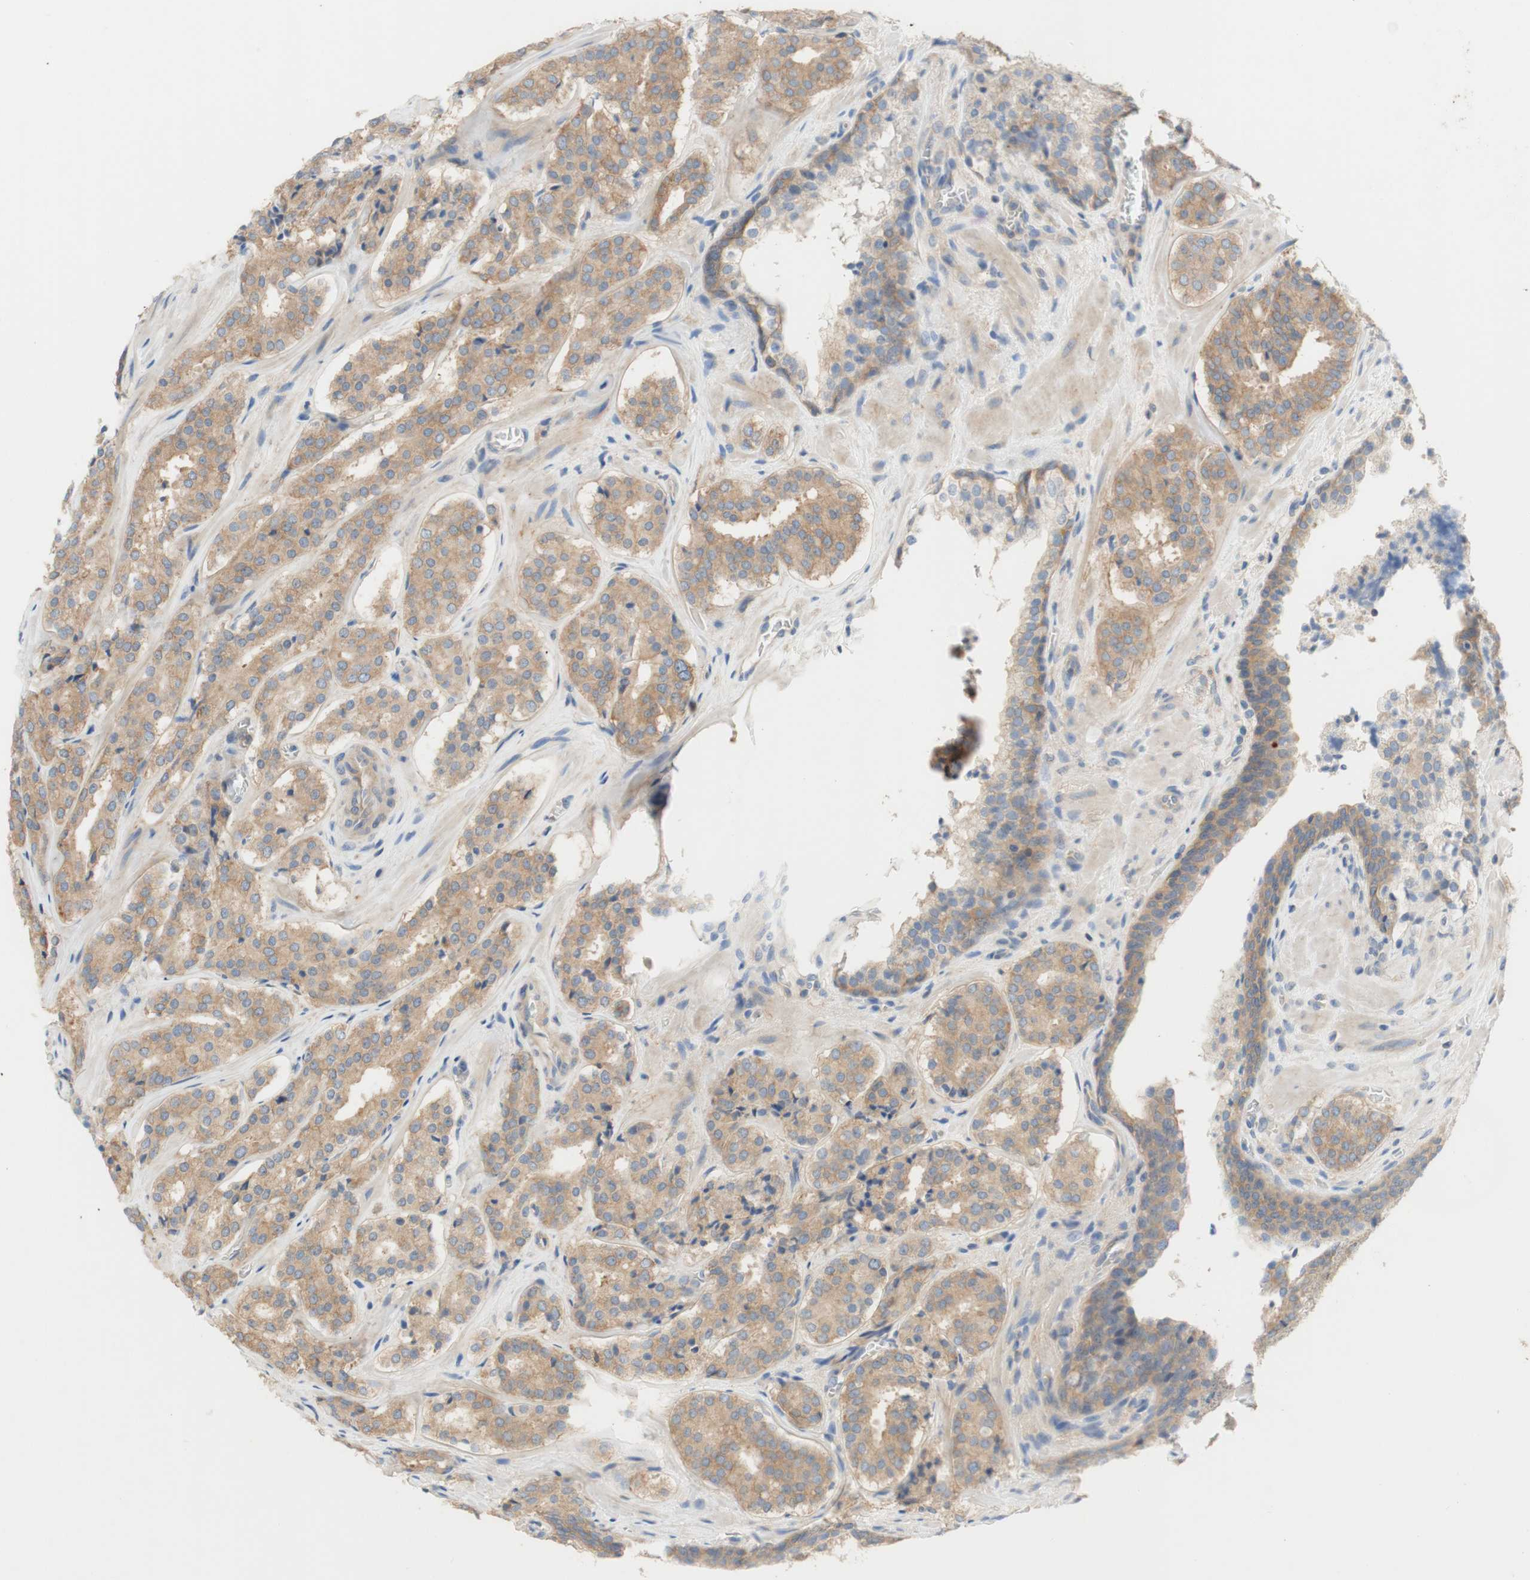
{"staining": {"intensity": "weak", "quantity": ">75%", "location": "cytoplasmic/membranous"}, "tissue": "prostate cancer", "cell_type": "Tumor cells", "image_type": "cancer", "snomed": [{"axis": "morphology", "description": "Adenocarcinoma, High grade"}, {"axis": "topography", "description": "Prostate"}], "caption": "Immunohistochemical staining of human prostate adenocarcinoma (high-grade) reveals weak cytoplasmic/membranous protein positivity in approximately >75% of tumor cells.", "gene": "ATP2B1", "patient": {"sex": "male", "age": 60}}